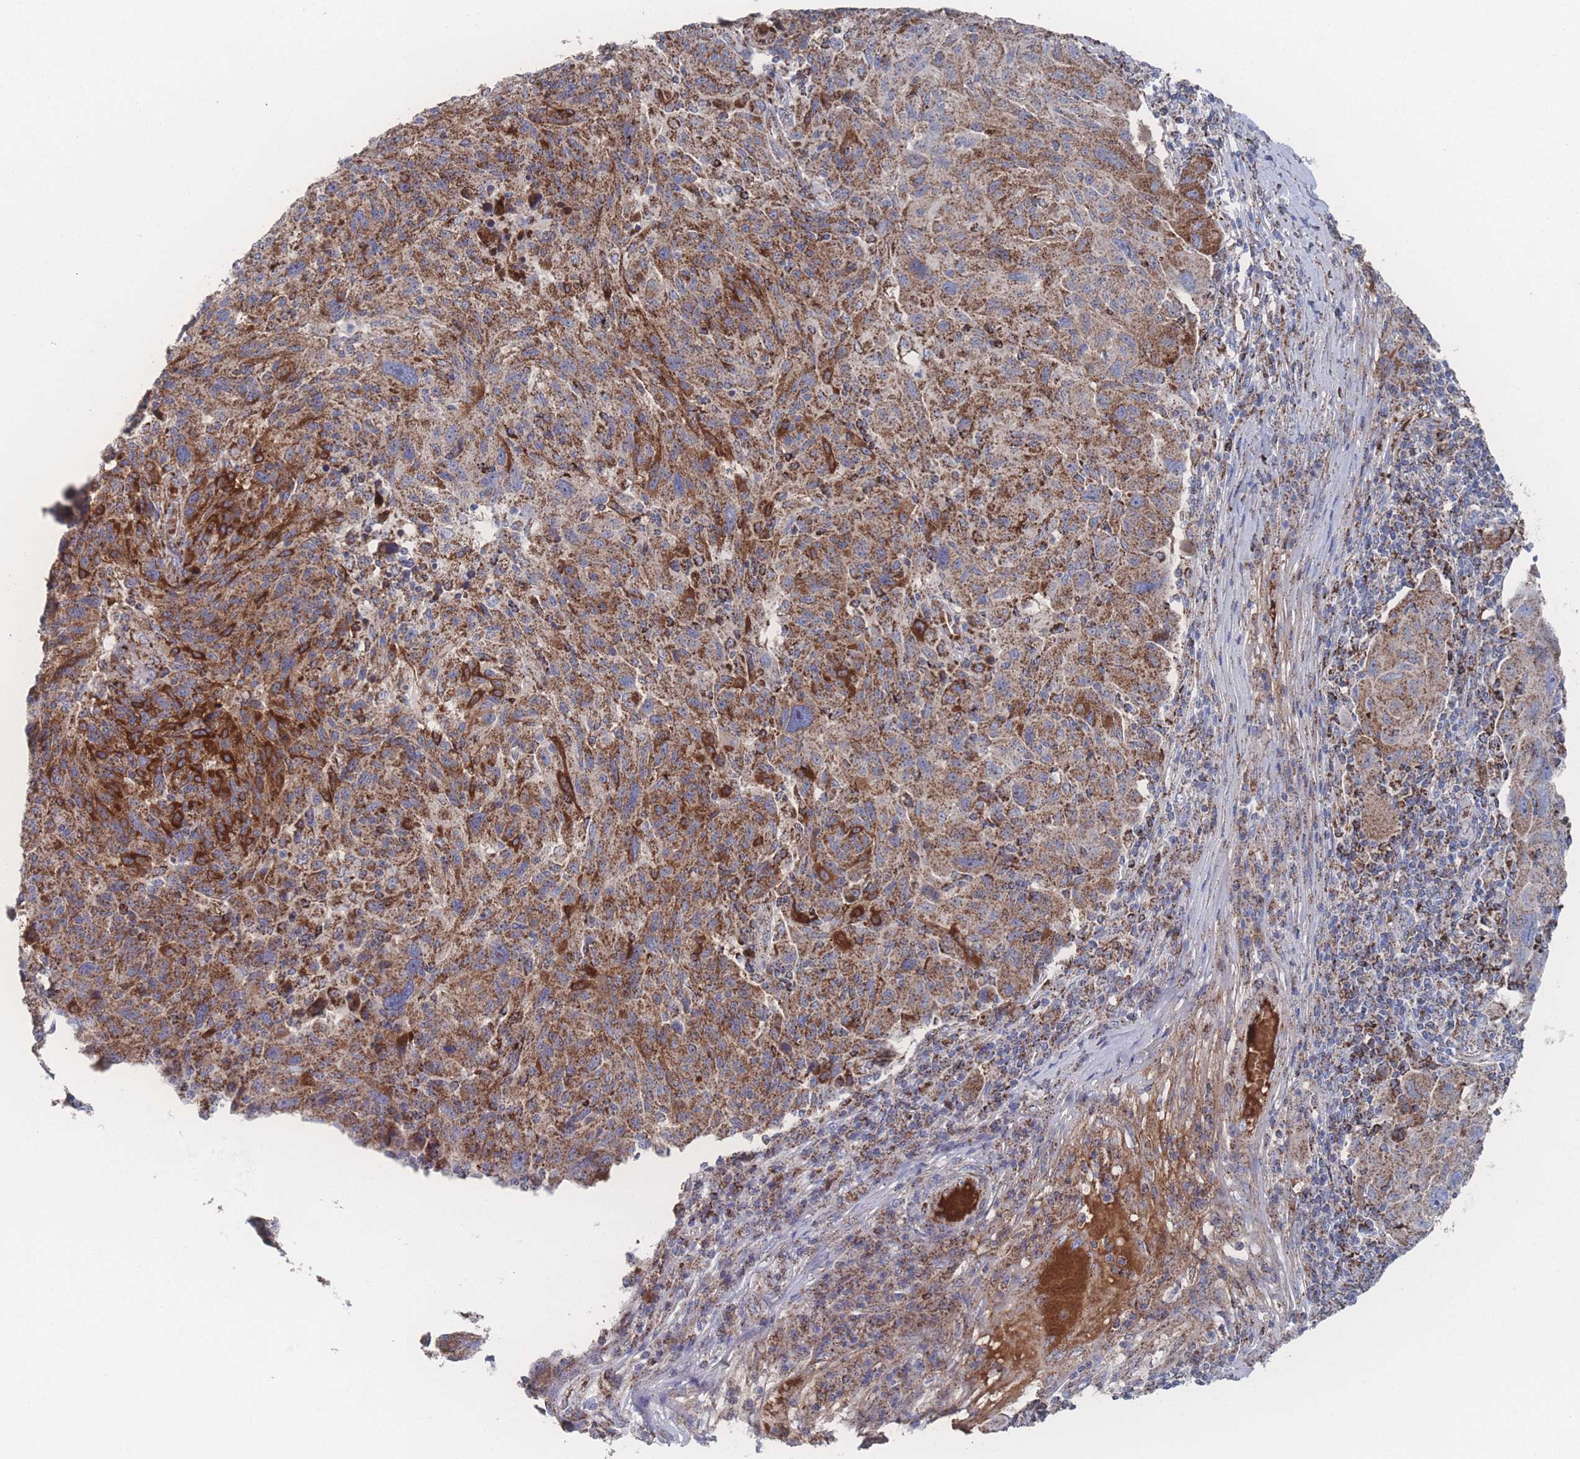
{"staining": {"intensity": "strong", "quantity": ">75%", "location": "cytoplasmic/membranous"}, "tissue": "melanoma", "cell_type": "Tumor cells", "image_type": "cancer", "snomed": [{"axis": "morphology", "description": "Malignant melanoma, NOS"}, {"axis": "topography", "description": "Skin"}], "caption": "Protein expression analysis of human malignant melanoma reveals strong cytoplasmic/membranous positivity in approximately >75% of tumor cells.", "gene": "PEX14", "patient": {"sex": "male", "age": 53}}